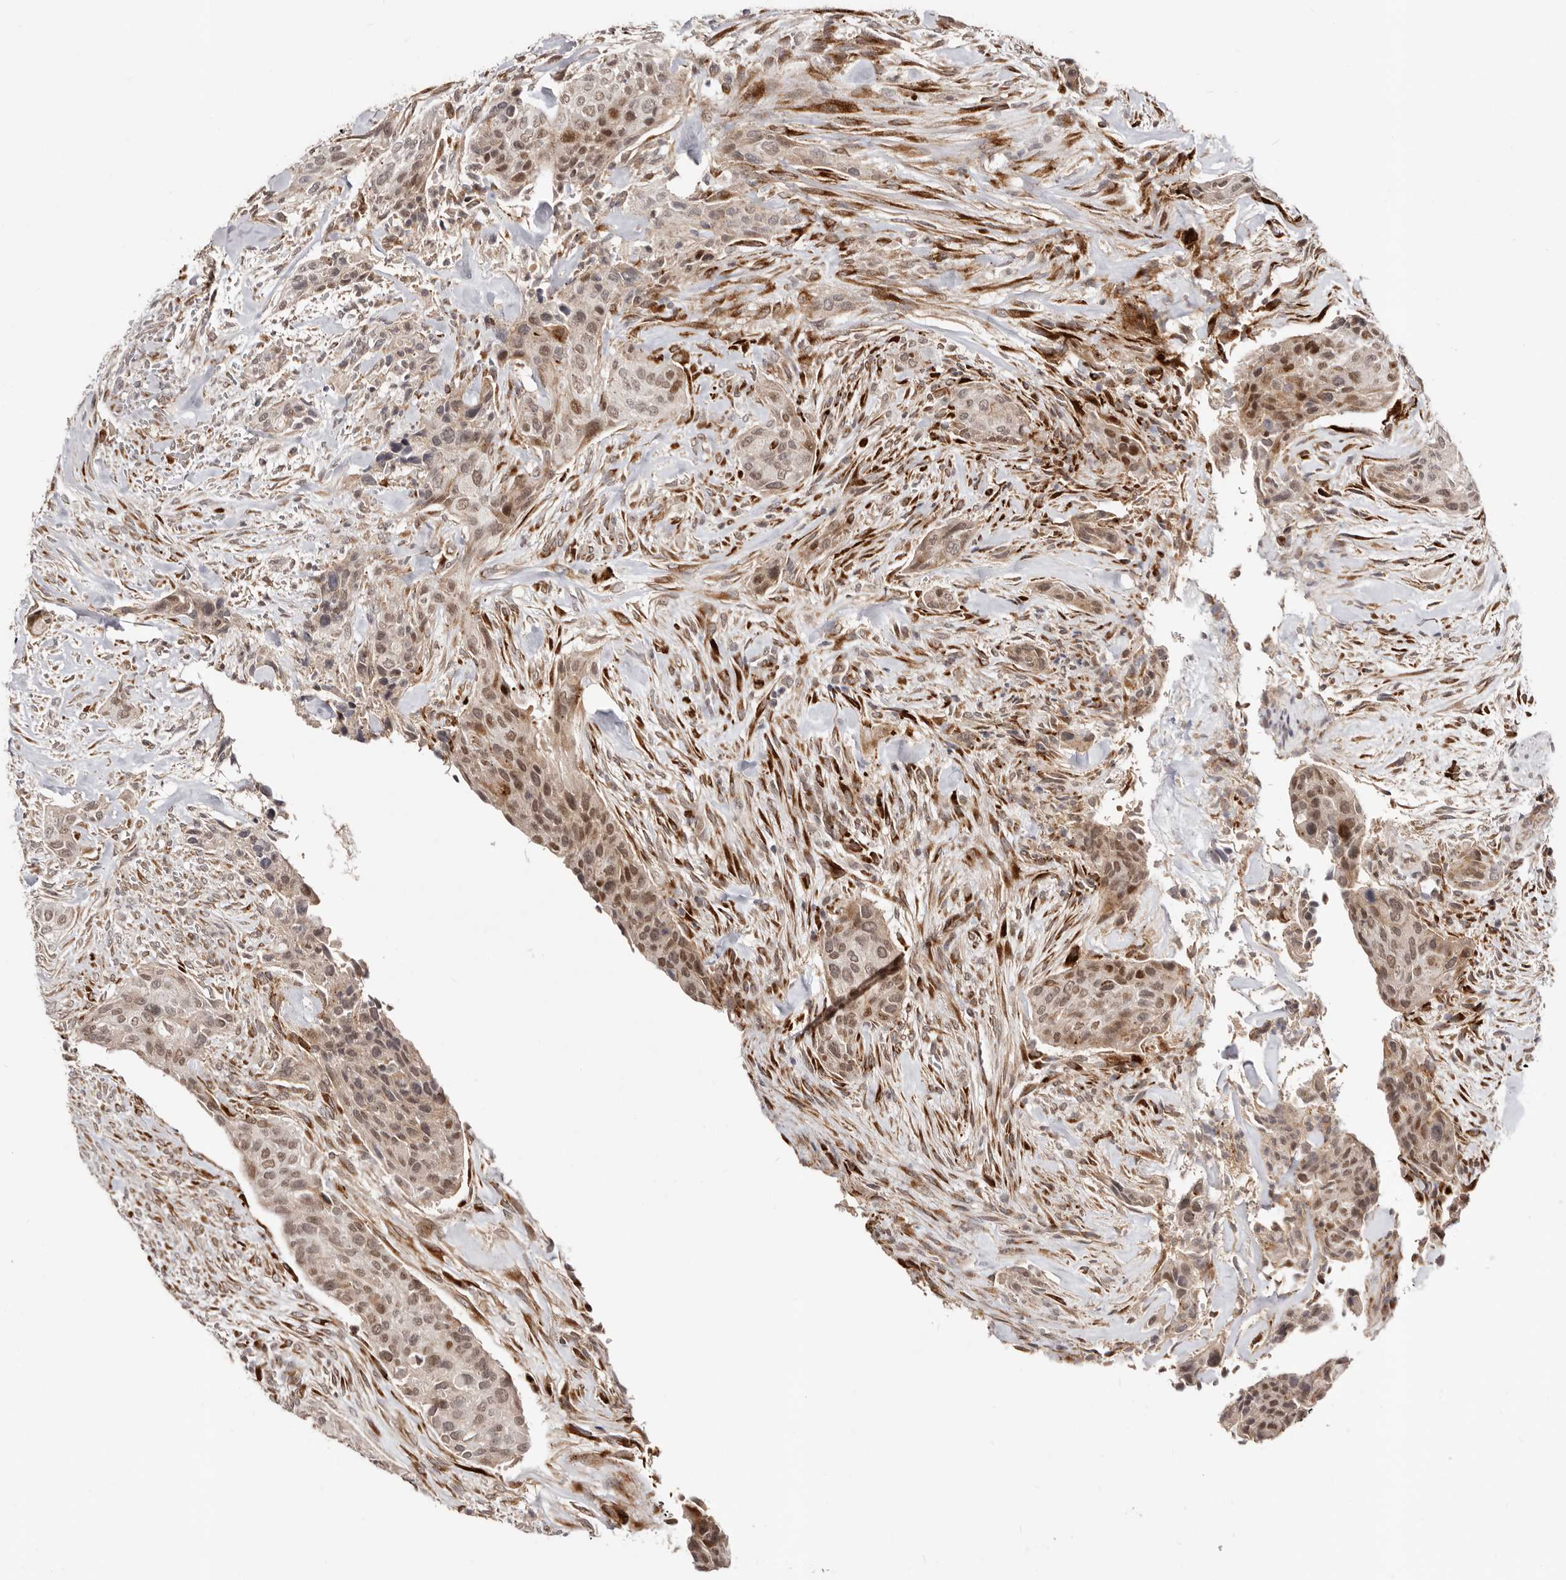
{"staining": {"intensity": "moderate", "quantity": ">75%", "location": "nuclear"}, "tissue": "urothelial cancer", "cell_type": "Tumor cells", "image_type": "cancer", "snomed": [{"axis": "morphology", "description": "Urothelial carcinoma, High grade"}, {"axis": "topography", "description": "Urinary bladder"}], "caption": "Urothelial cancer tissue exhibits moderate nuclear expression in approximately >75% of tumor cells", "gene": "SRCAP", "patient": {"sex": "male", "age": 35}}